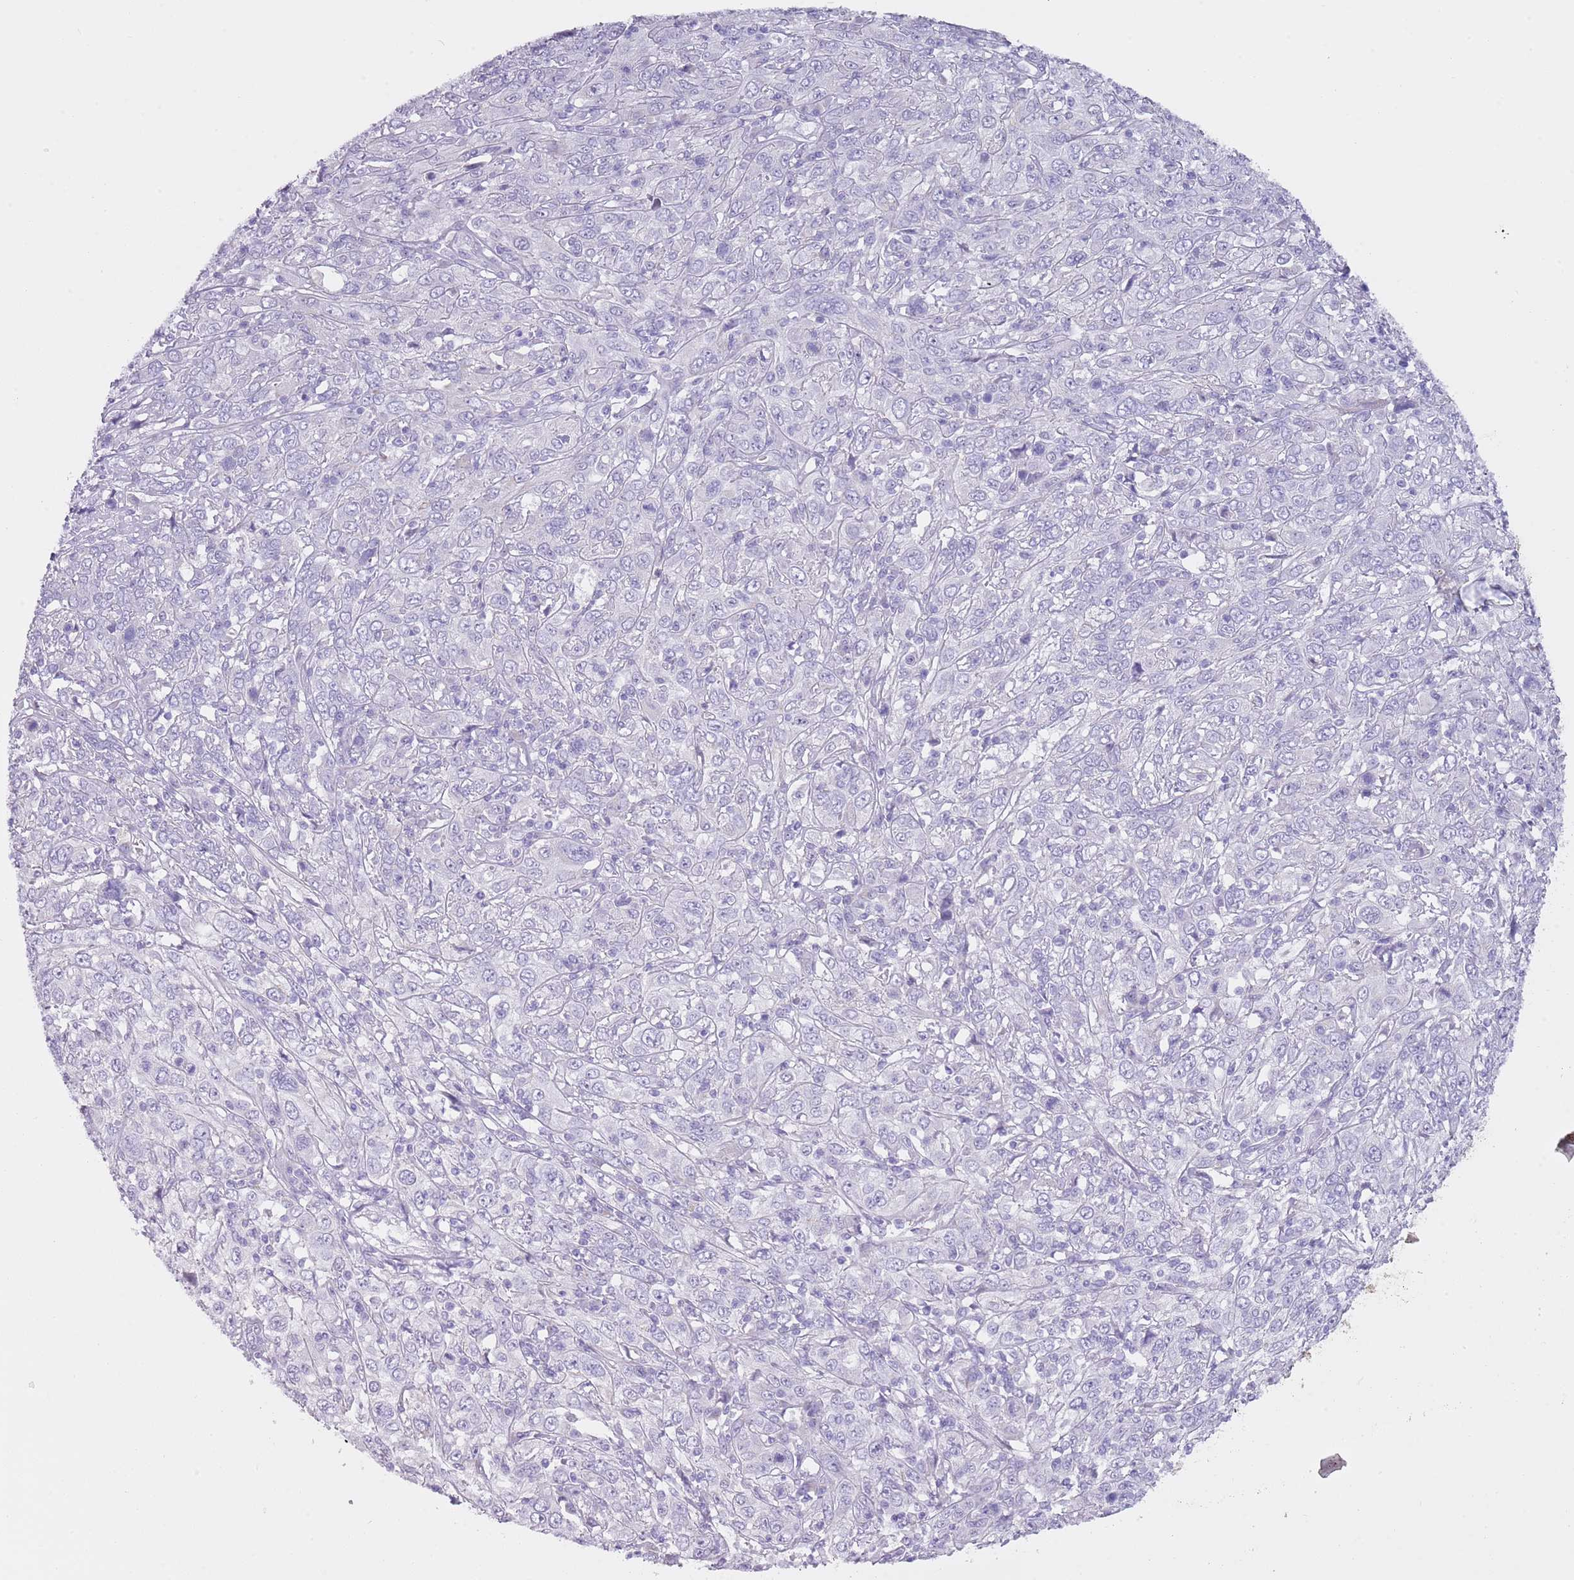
{"staining": {"intensity": "negative", "quantity": "none", "location": "none"}, "tissue": "cervical cancer", "cell_type": "Tumor cells", "image_type": "cancer", "snomed": [{"axis": "morphology", "description": "Squamous cell carcinoma, NOS"}, {"axis": "topography", "description": "Cervix"}], "caption": "This is an immunohistochemistry image of human cervical squamous cell carcinoma. There is no staining in tumor cells.", "gene": "NBPF6", "patient": {"sex": "female", "age": 46}}